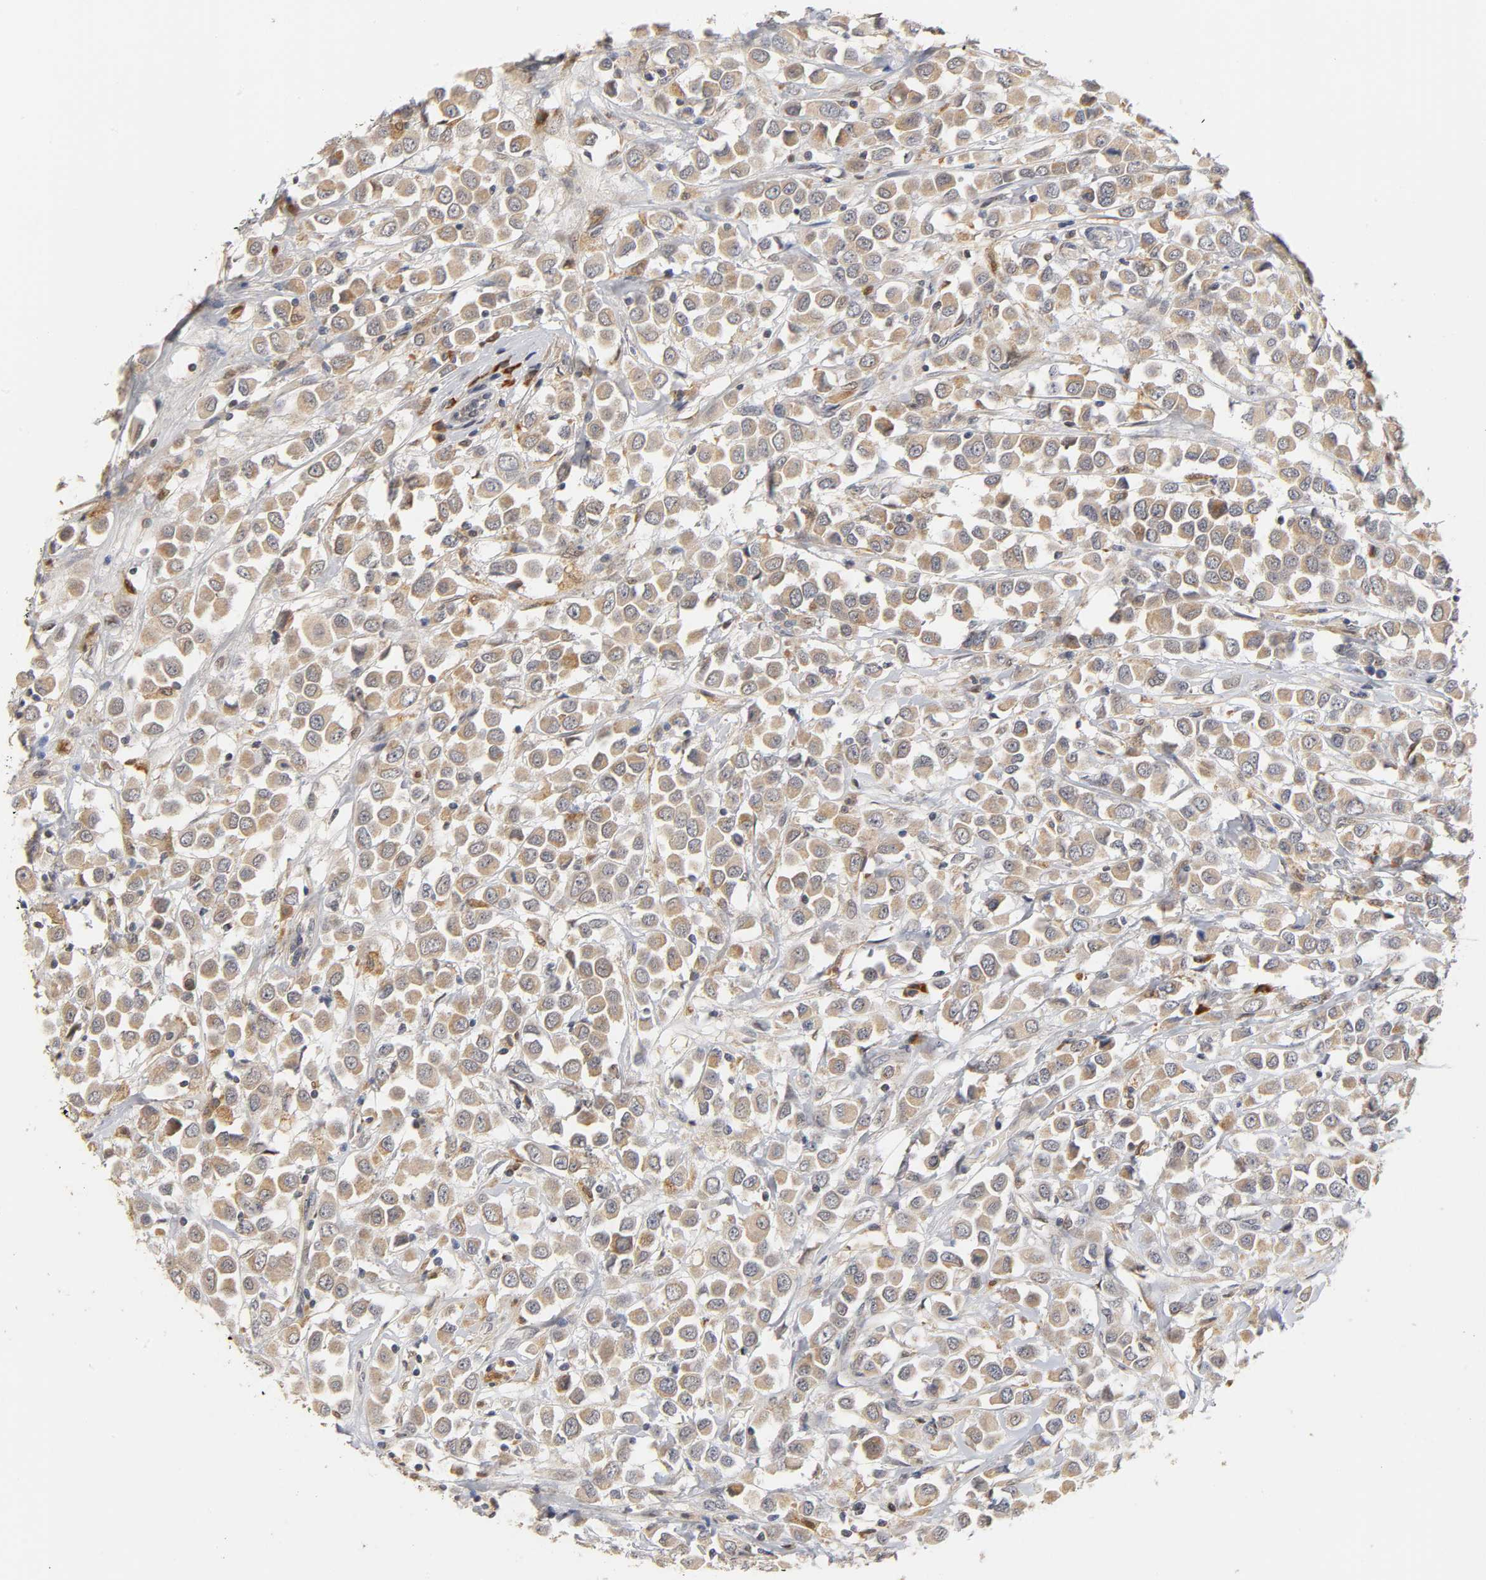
{"staining": {"intensity": "moderate", "quantity": ">75%", "location": "cytoplasmic/membranous"}, "tissue": "breast cancer", "cell_type": "Tumor cells", "image_type": "cancer", "snomed": [{"axis": "morphology", "description": "Duct carcinoma"}, {"axis": "topography", "description": "Breast"}], "caption": "DAB immunohistochemical staining of breast invasive ductal carcinoma reveals moderate cytoplasmic/membranous protein positivity in about >75% of tumor cells. Nuclei are stained in blue.", "gene": "GSTZ1", "patient": {"sex": "female", "age": 61}}